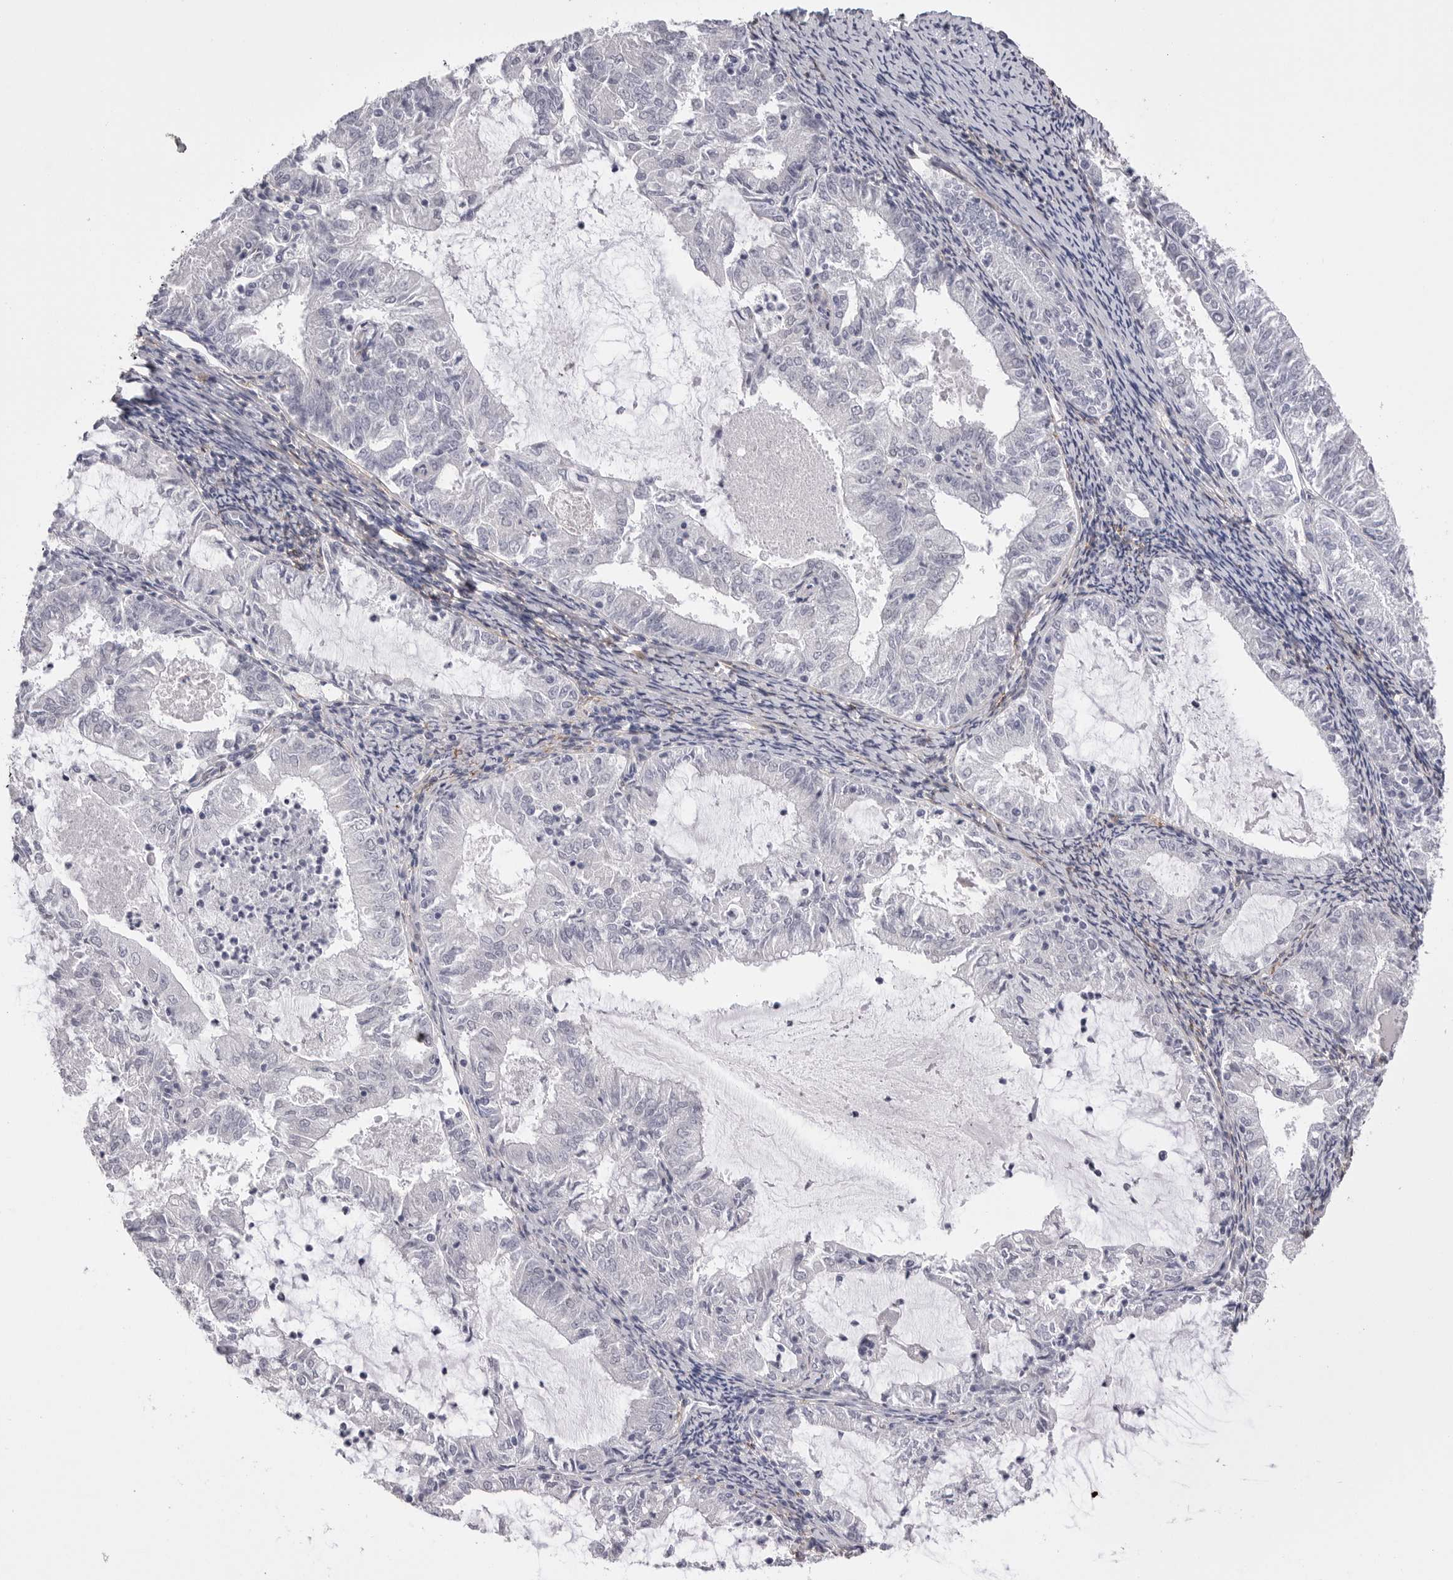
{"staining": {"intensity": "negative", "quantity": "none", "location": "none"}, "tissue": "endometrial cancer", "cell_type": "Tumor cells", "image_type": "cancer", "snomed": [{"axis": "morphology", "description": "Adenocarcinoma, NOS"}, {"axis": "topography", "description": "Endometrium"}], "caption": "Tumor cells show no significant protein positivity in endometrial adenocarcinoma.", "gene": "AKAP12", "patient": {"sex": "female", "age": 57}}